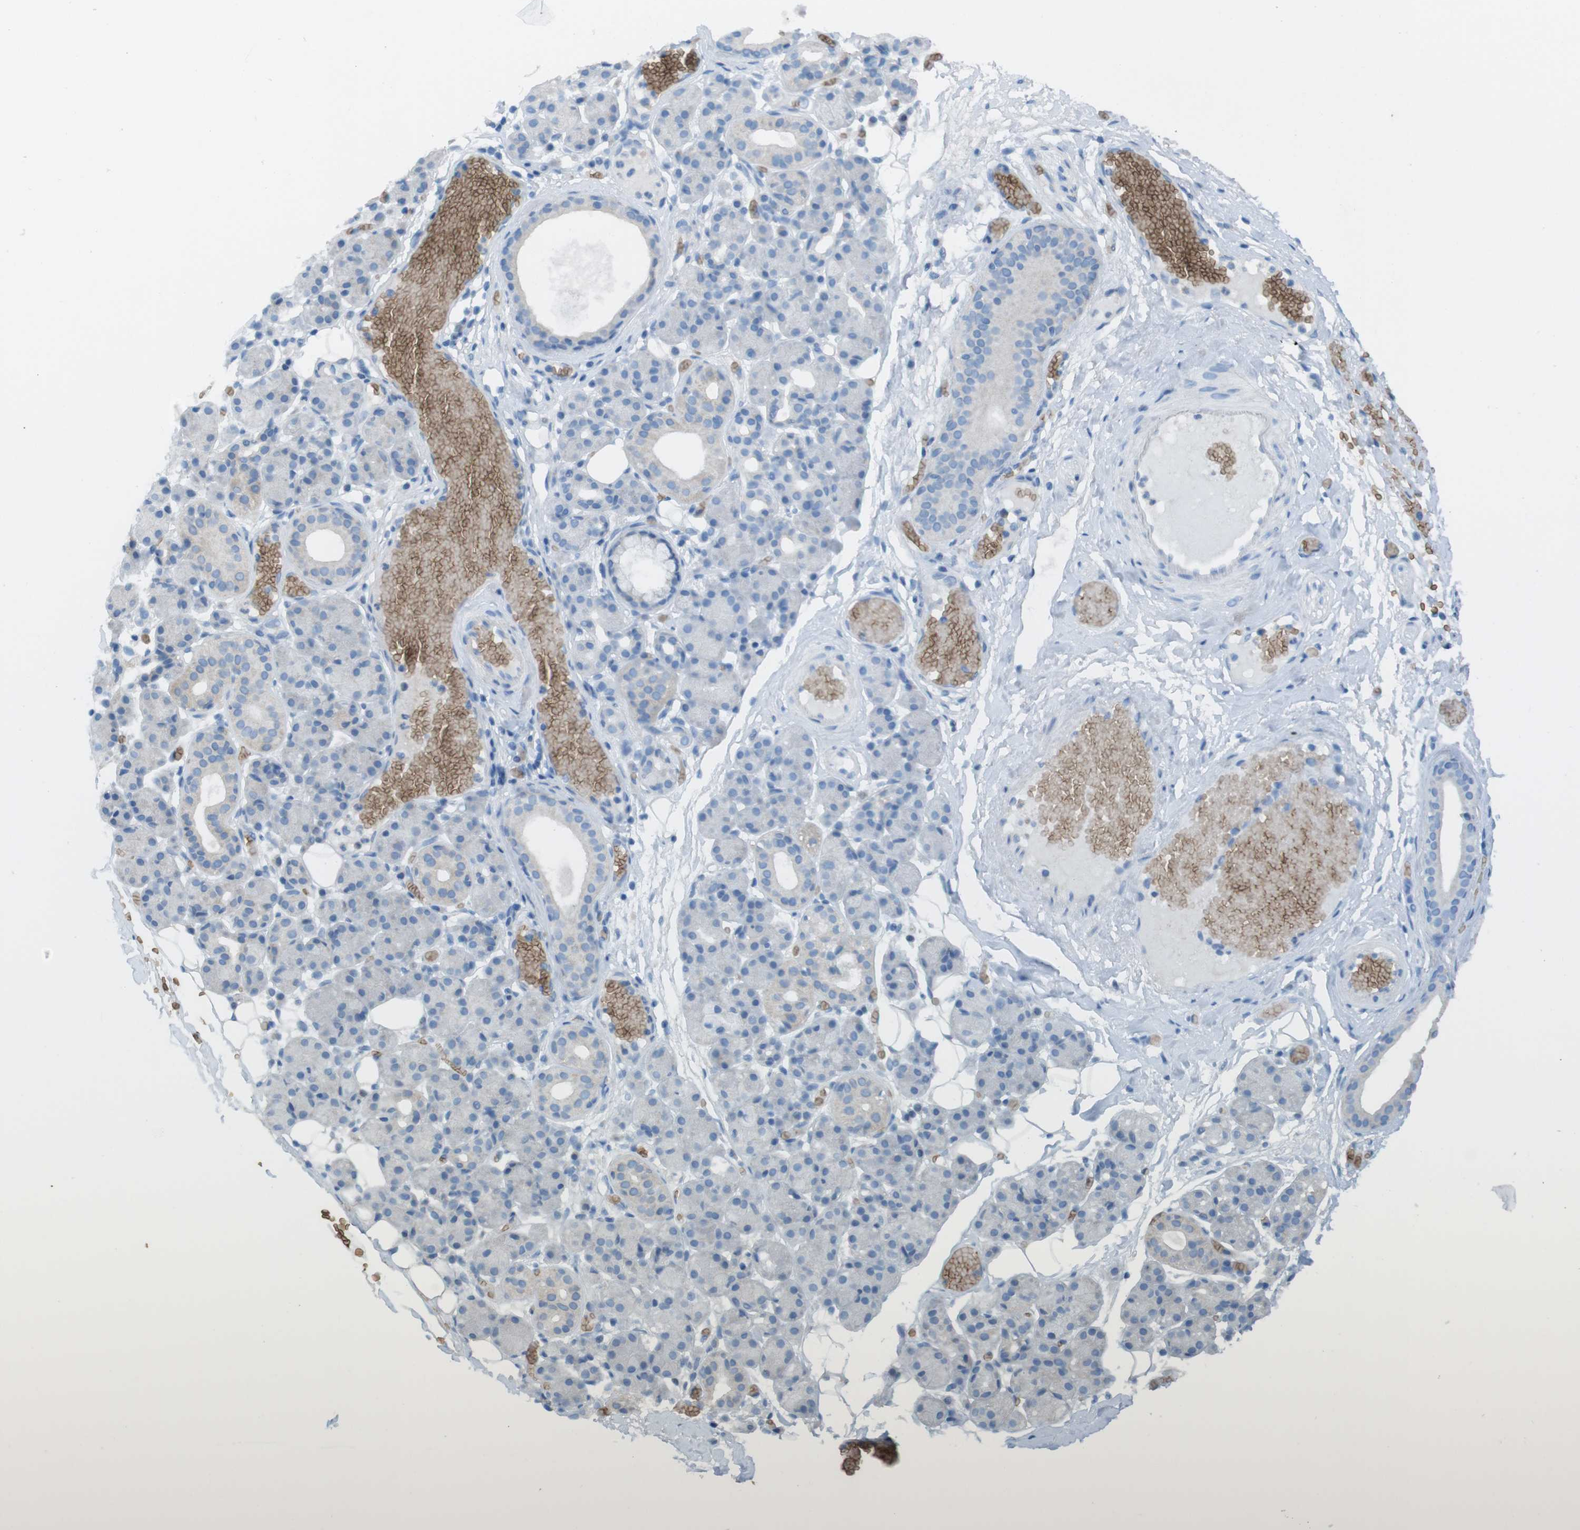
{"staining": {"intensity": "negative", "quantity": "none", "location": "none"}, "tissue": "salivary gland", "cell_type": "Glandular cells", "image_type": "normal", "snomed": [{"axis": "morphology", "description": "Normal tissue, NOS"}, {"axis": "topography", "description": "Salivary gland"}], "caption": "Glandular cells show no significant expression in benign salivary gland.", "gene": "GYPA", "patient": {"sex": "male", "age": 63}}